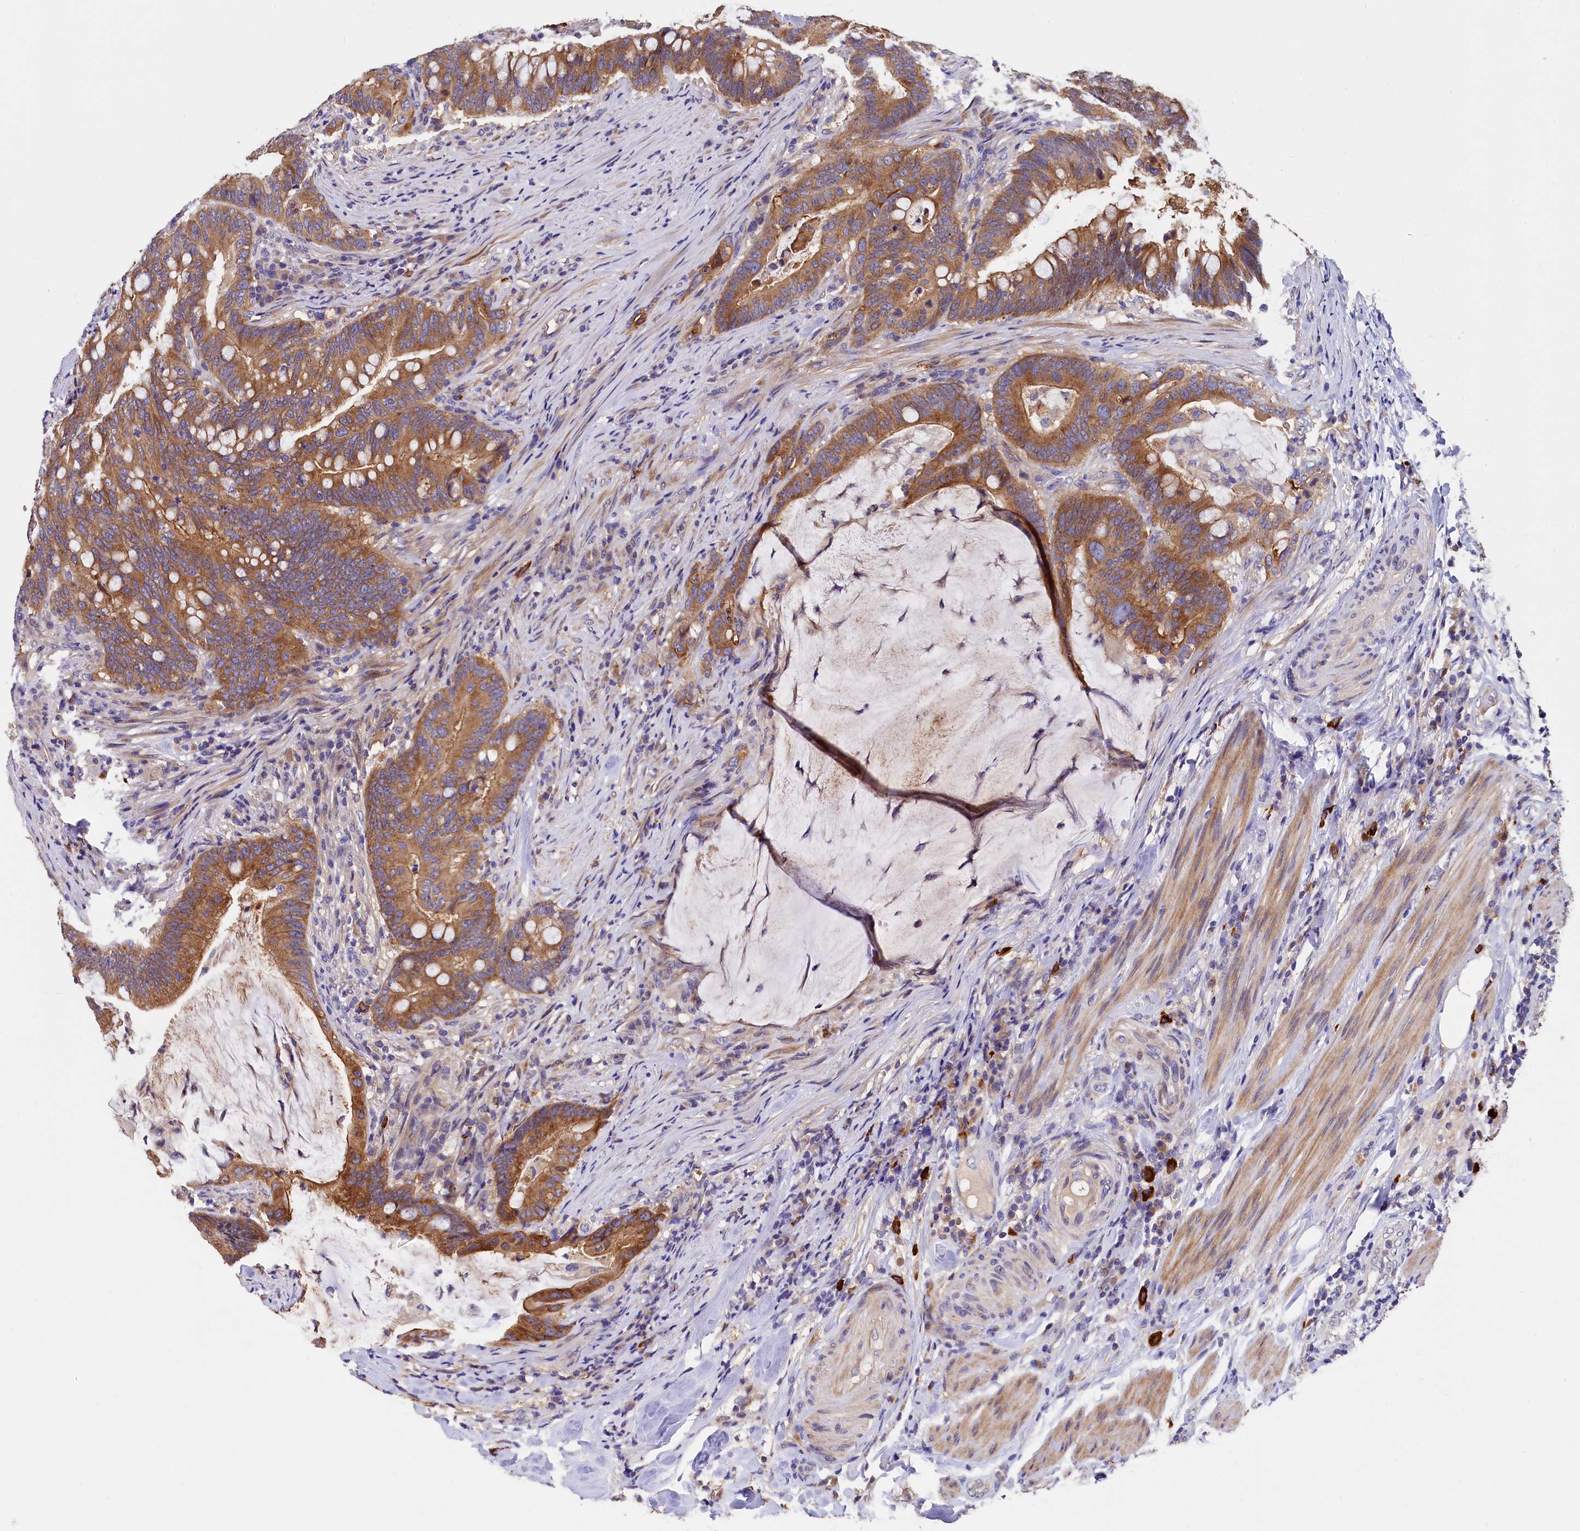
{"staining": {"intensity": "moderate", "quantity": ">75%", "location": "cytoplasmic/membranous"}, "tissue": "colorectal cancer", "cell_type": "Tumor cells", "image_type": "cancer", "snomed": [{"axis": "morphology", "description": "Adenocarcinoma, NOS"}, {"axis": "topography", "description": "Colon"}], "caption": "Colorectal adenocarcinoma tissue demonstrates moderate cytoplasmic/membranous expression in approximately >75% of tumor cells", "gene": "EPS8L2", "patient": {"sex": "female", "age": 66}}